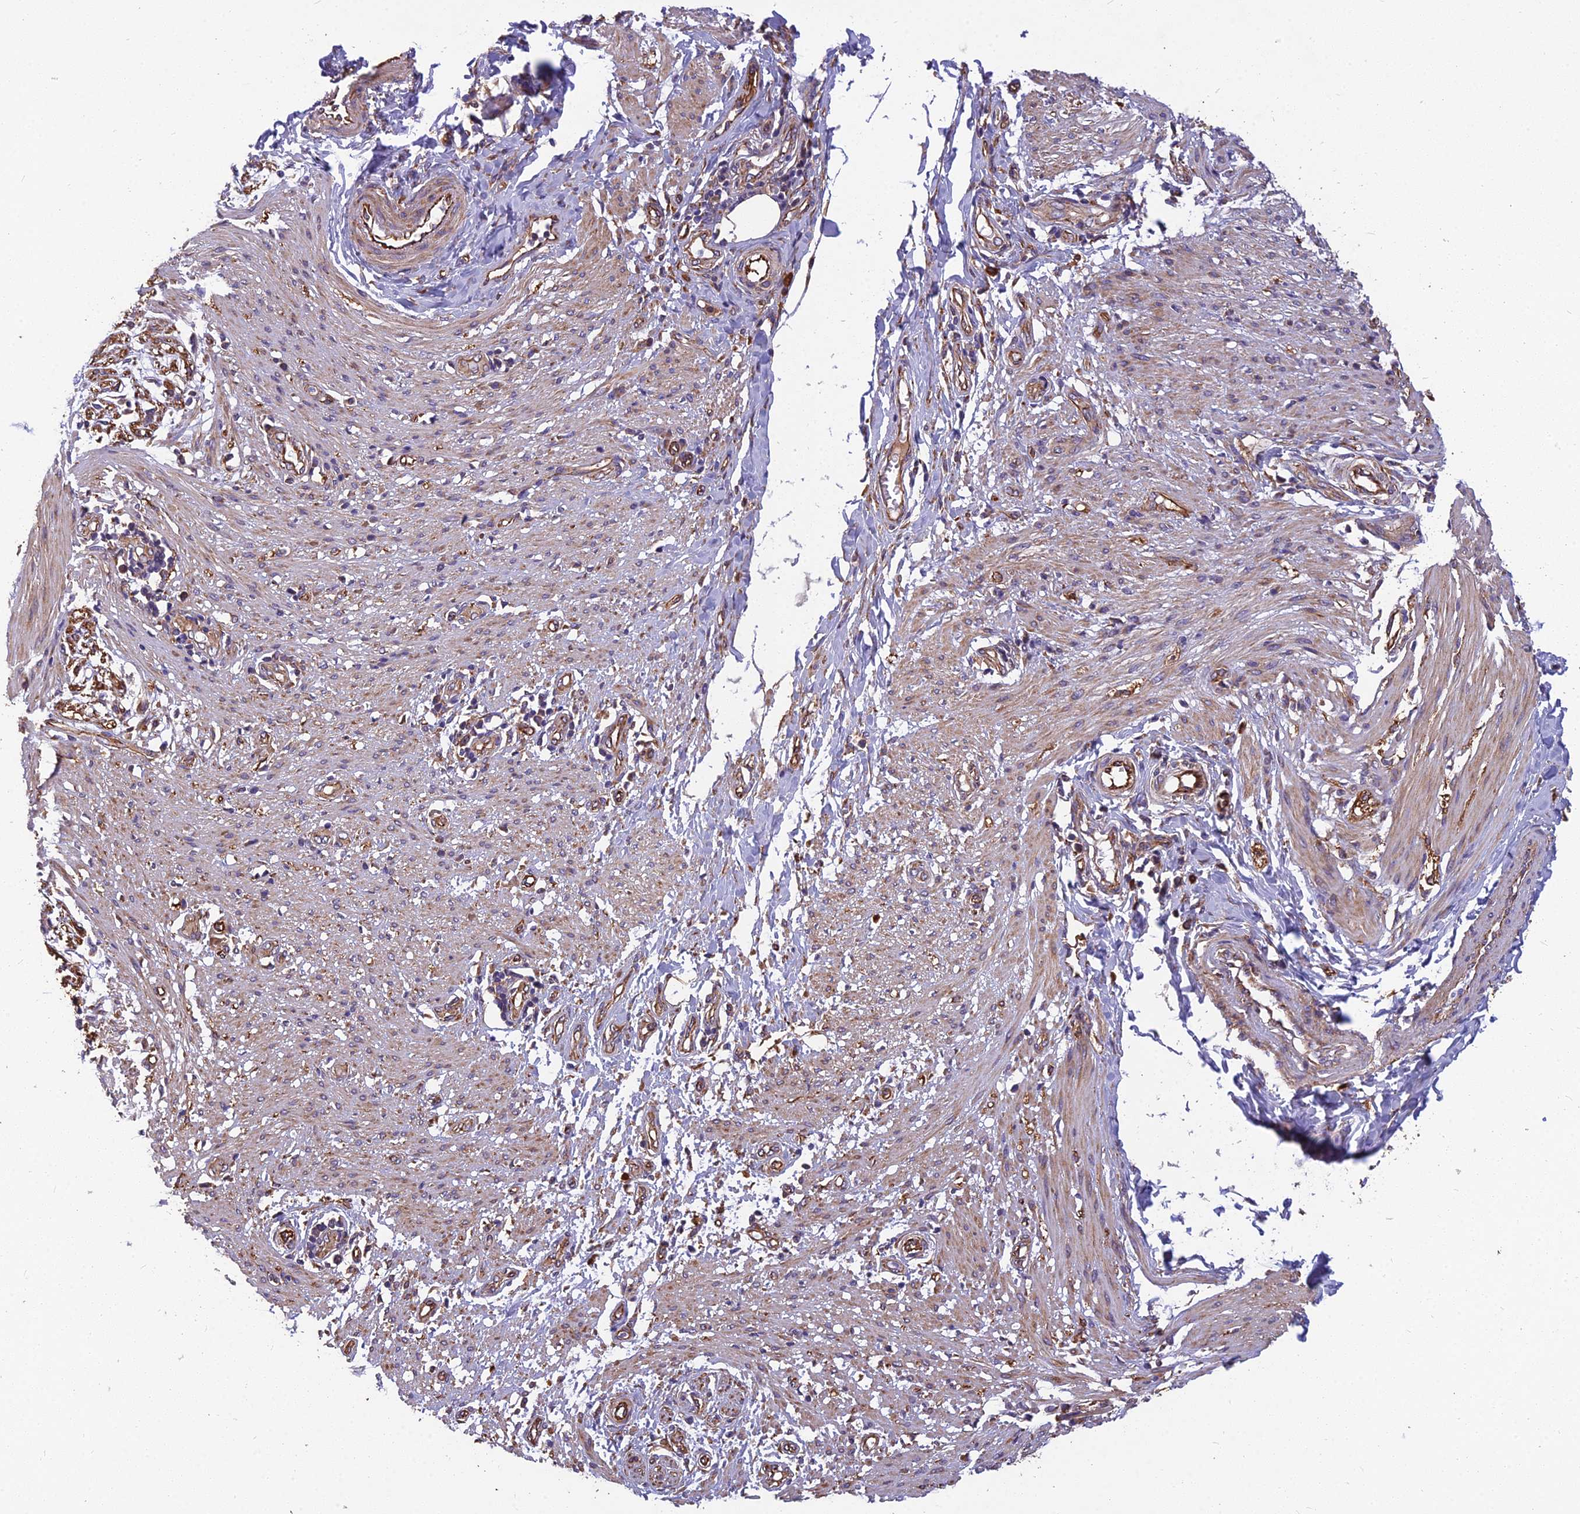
{"staining": {"intensity": "moderate", "quantity": "25%-75%", "location": "cytoplasmic/membranous"}, "tissue": "smooth muscle", "cell_type": "Smooth muscle cells", "image_type": "normal", "snomed": [{"axis": "morphology", "description": "Normal tissue, NOS"}, {"axis": "morphology", "description": "Adenocarcinoma, NOS"}, {"axis": "topography", "description": "Colon"}, {"axis": "topography", "description": "Peripheral nerve tissue"}], "caption": "IHC histopathology image of normal smooth muscle: smooth muscle stained using immunohistochemistry (IHC) shows medium levels of moderate protein expression localized specifically in the cytoplasmic/membranous of smooth muscle cells, appearing as a cytoplasmic/membranous brown color.", "gene": "SPDL1", "patient": {"sex": "male", "age": 14}}